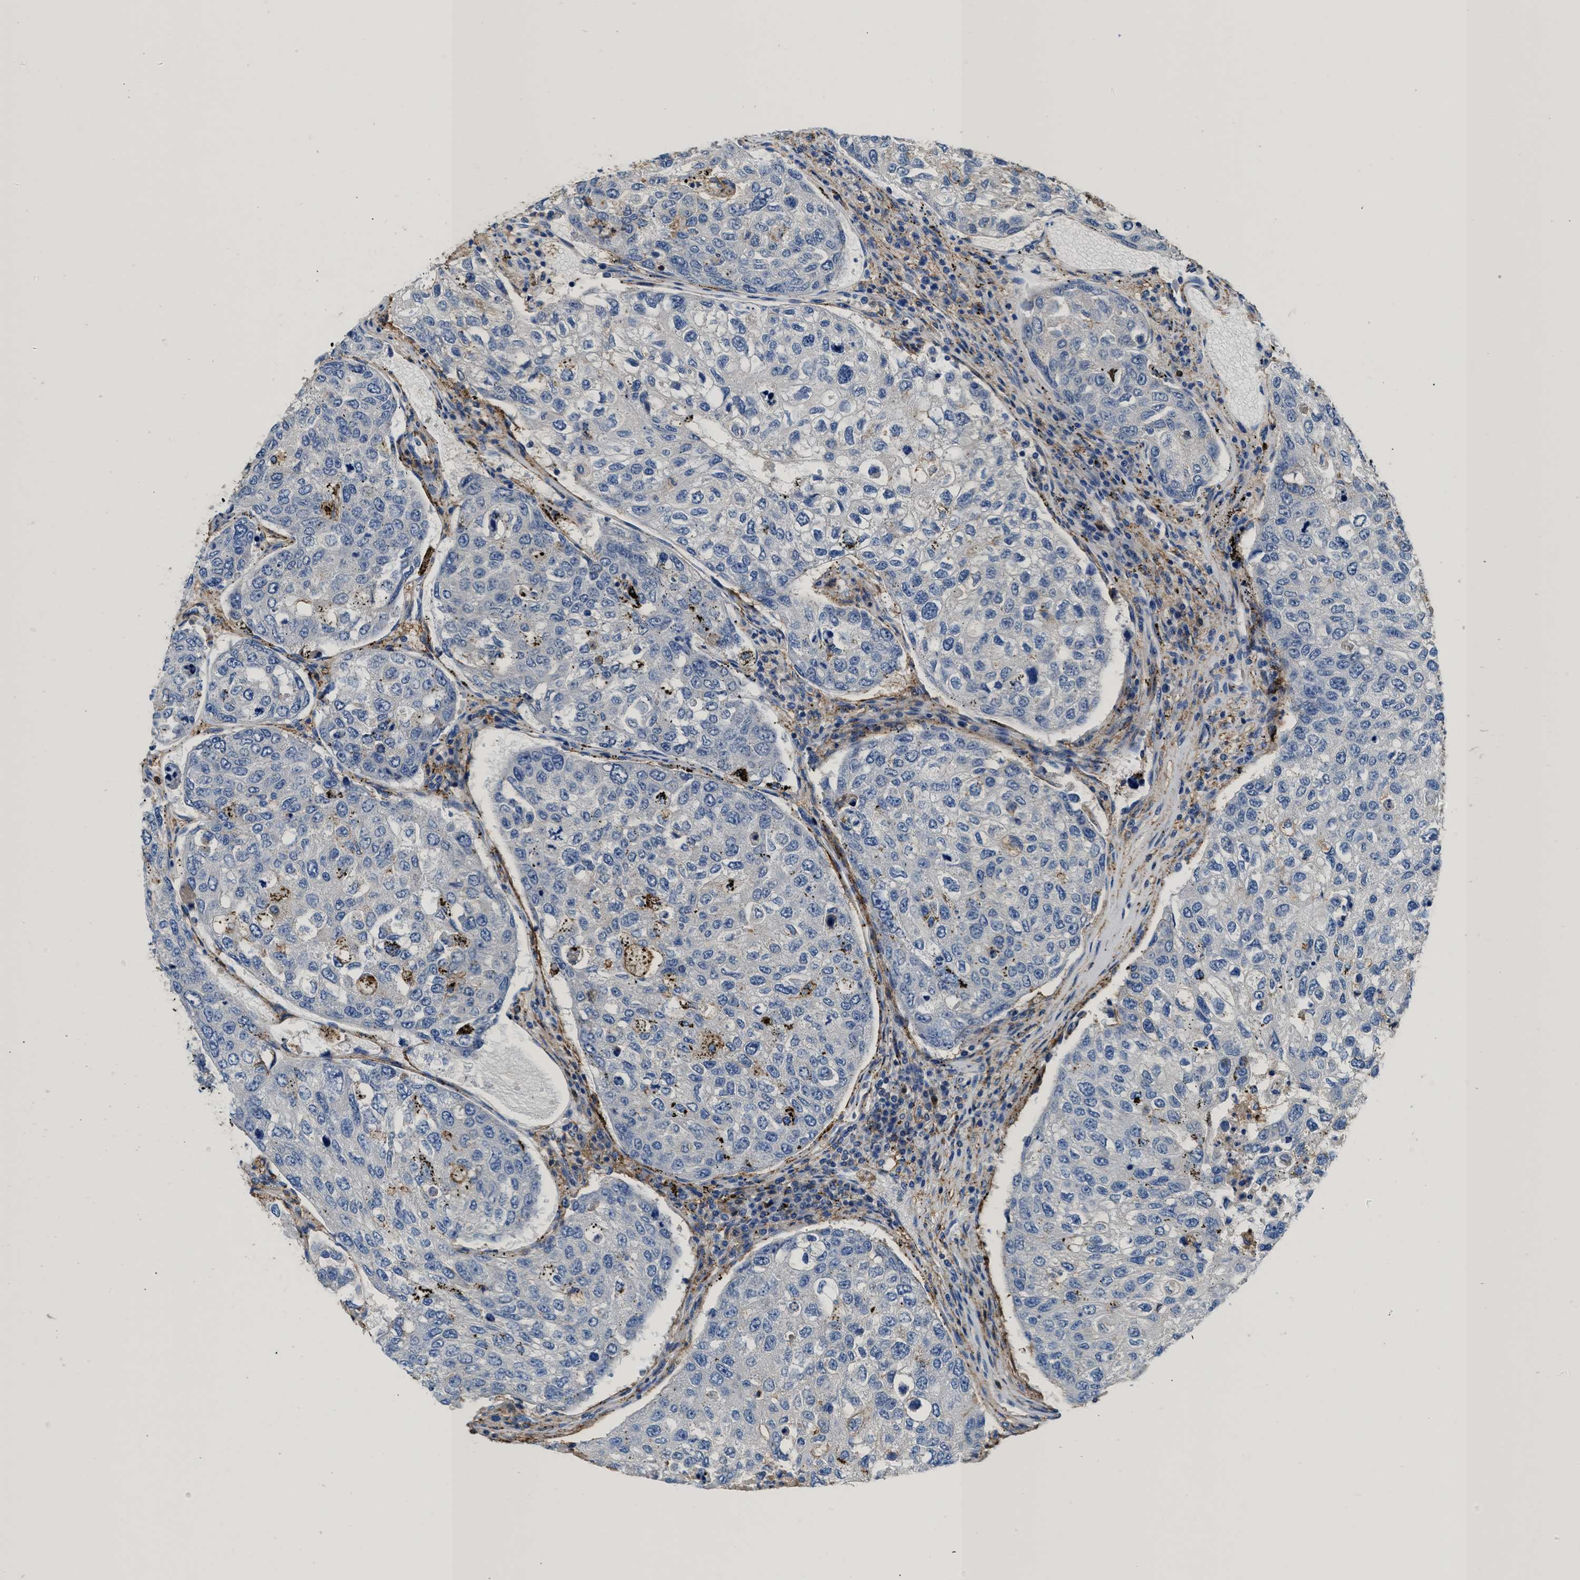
{"staining": {"intensity": "negative", "quantity": "none", "location": "none"}, "tissue": "urothelial cancer", "cell_type": "Tumor cells", "image_type": "cancer", "snomed": [{"axis": "morphology", "description": "Urothelial carcinoma, High grade"}, {"axis": "topography", "description": "Lymph node"}, {"axis": "topography", "description": "Urinary bladder"}], "caption": "Protein analysis of urothelial carcinoma (high-grade) exhibits no significant expression in tumor cells.", "gene": "KCNQ4", "patient": {"sex": "male", "age": 51}}